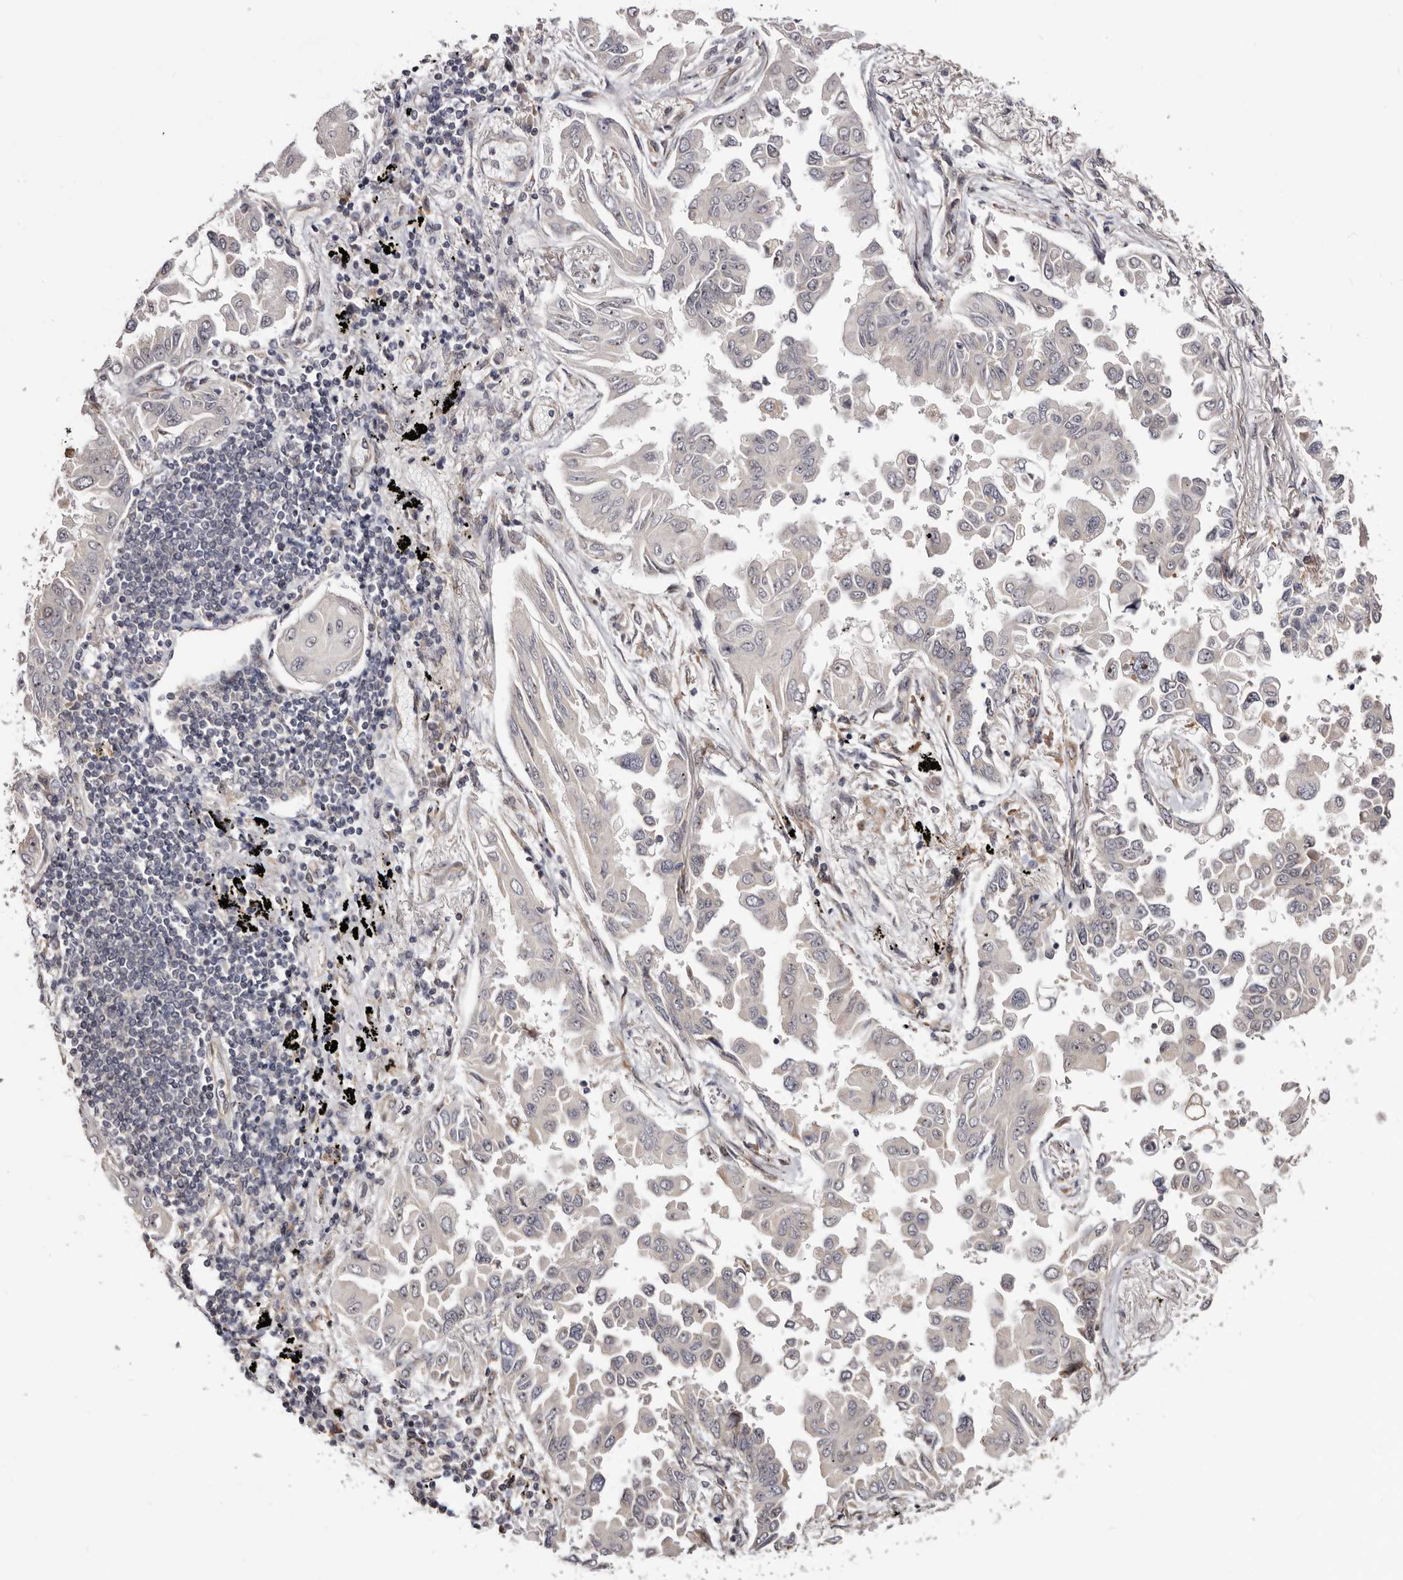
{"staining": {"intensity": "negative", "quantity": "none", "location": "none"}, "tissue": "lung cancer", "cell_type": "Tumor cells", "image_type": "cancer", "snomed": [{"axis": "morphology", "description": "Adenocarcinoma, NOS"}, {"axis": "topography", "description": "Lung"}], "caption": "Immunohistochemistry of human lung adenocarcinoma displays no staining in tumor cells.", "gene": "NOL12", "patient": {"sex": "female", "age": 67}}